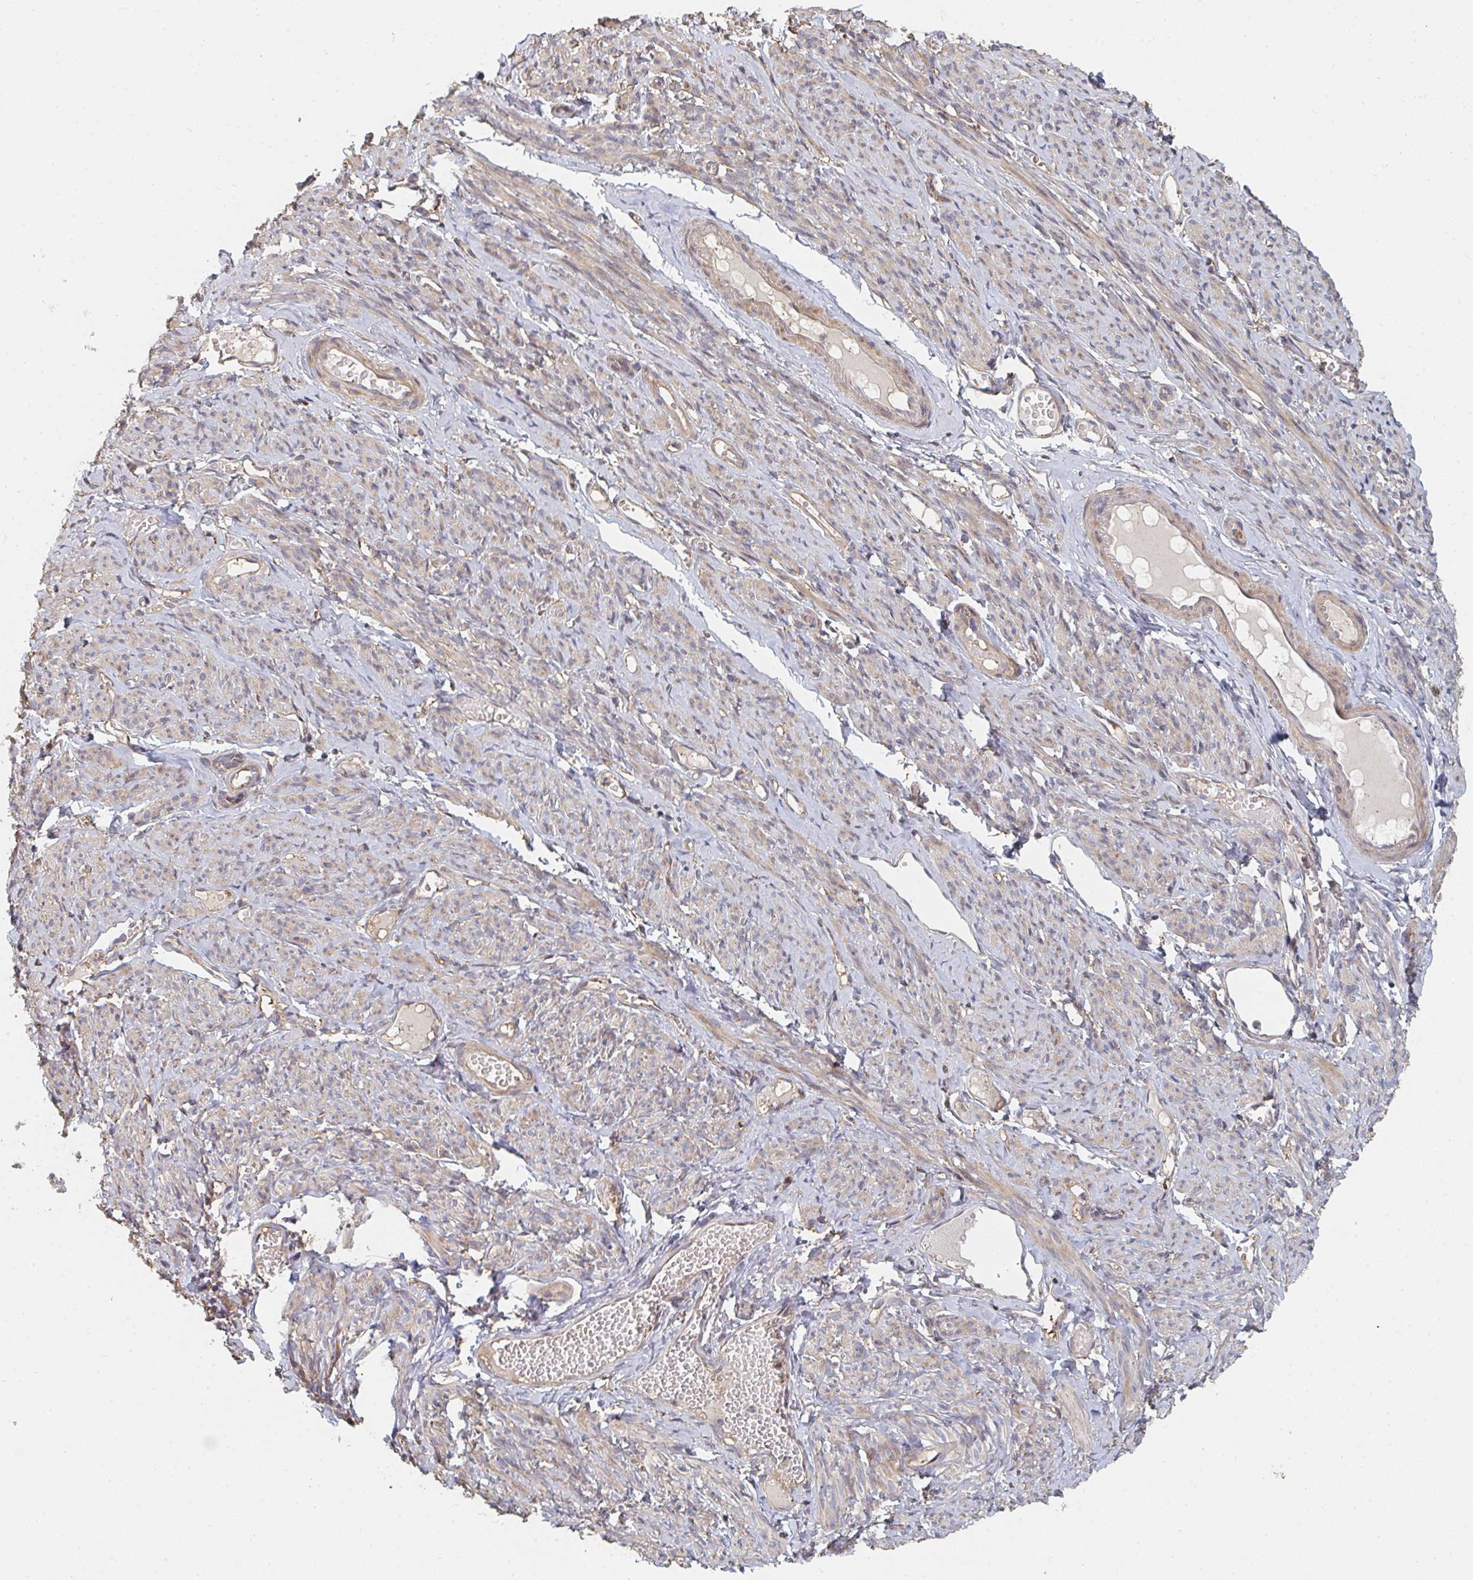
{"staining": {"intensity": "weak", "quantity": ">75%", "location": "cytoplasmic/membranous"}, "tissue": "smooth muscle", "cell_type": "Smooth muscle cells", "image_type": "normal", "snomed": [{"axis": "morphology", "description": "Normal tissue, NOS"}, {"axis": "topography", "description": "Smooth muscle"}], "caption": "High-magnification brightfield microscopy of benign smooth muscle stained with DAB (3,3'-diaminobenzidine) (brown) and counterstained with hematoxylin (blue). smooth muscle cells exhibit weak cytoplasmic/membranous expression is present in about>75% of cells. The staining was performed using DAB (3,3'-diaminobenzidine), with brown indicating positive protein expression. Nuclei are stained blue with hematoxylin.", "gene": "PTEN", "patient": {"sex": "female", "age": 65}}